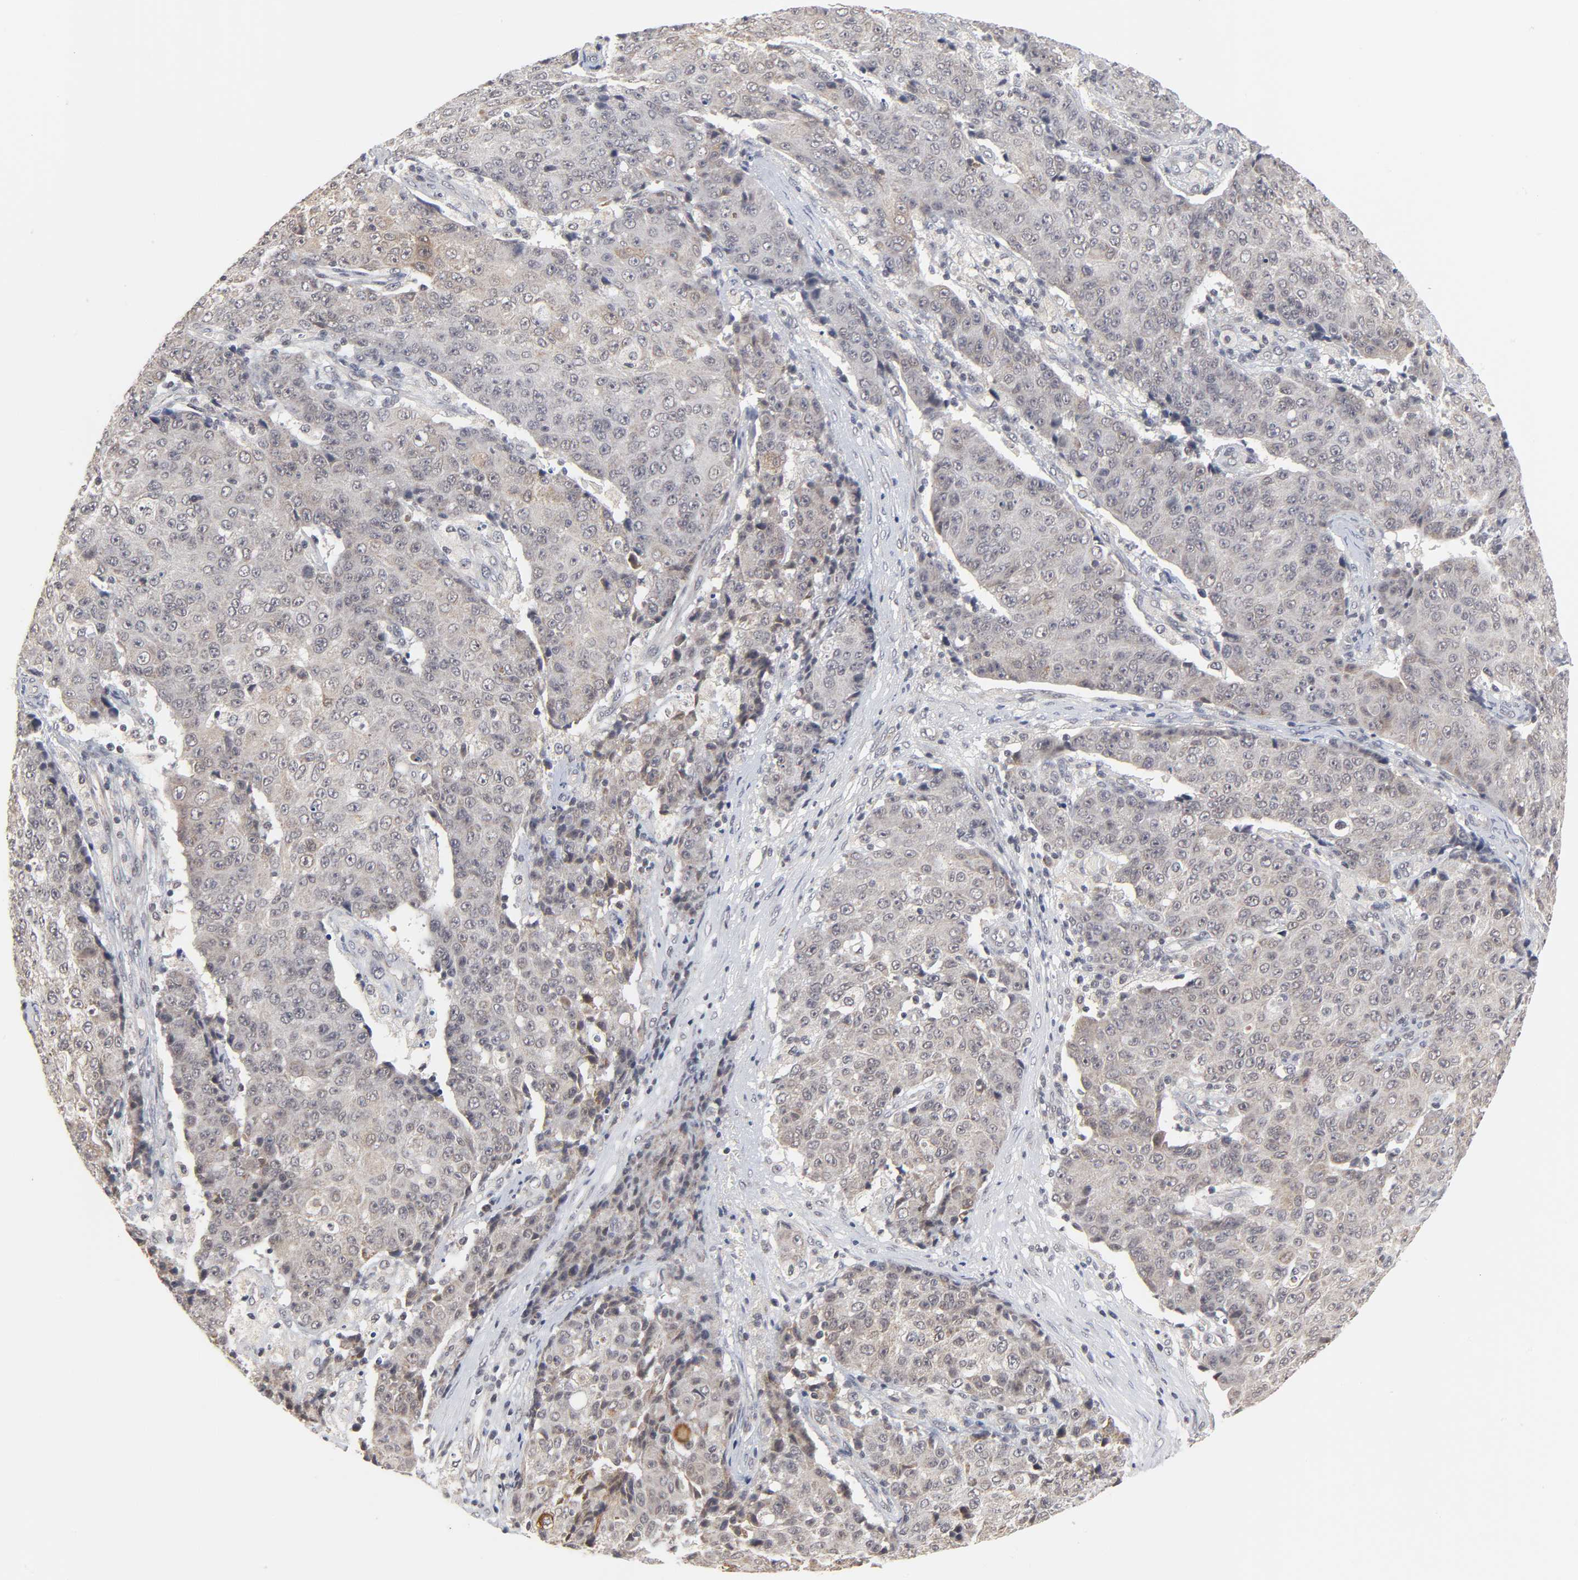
{"staining": {"intensity": "weak", "quantity": "25%-75%", "location": "cytoplasmic/membranous"}, "tissue": "ovarian cancer", "cell_type": "Tumor cells", "image_type": "cancer", "snomed": [{"axis": "morphology", "description": "Carcinoma, endometroid"}, {"axis": "topography", "description": "Ovary"}], "caption": "Ovarian cancer (endometroid carcinoma) stained for a protein (brown) displays weak cytoplasmic/membranous positive positivity in approximately 25%-75% of tumor cells.", "gene": "AUH", "patient": {"sex": "female", "age": 42}}